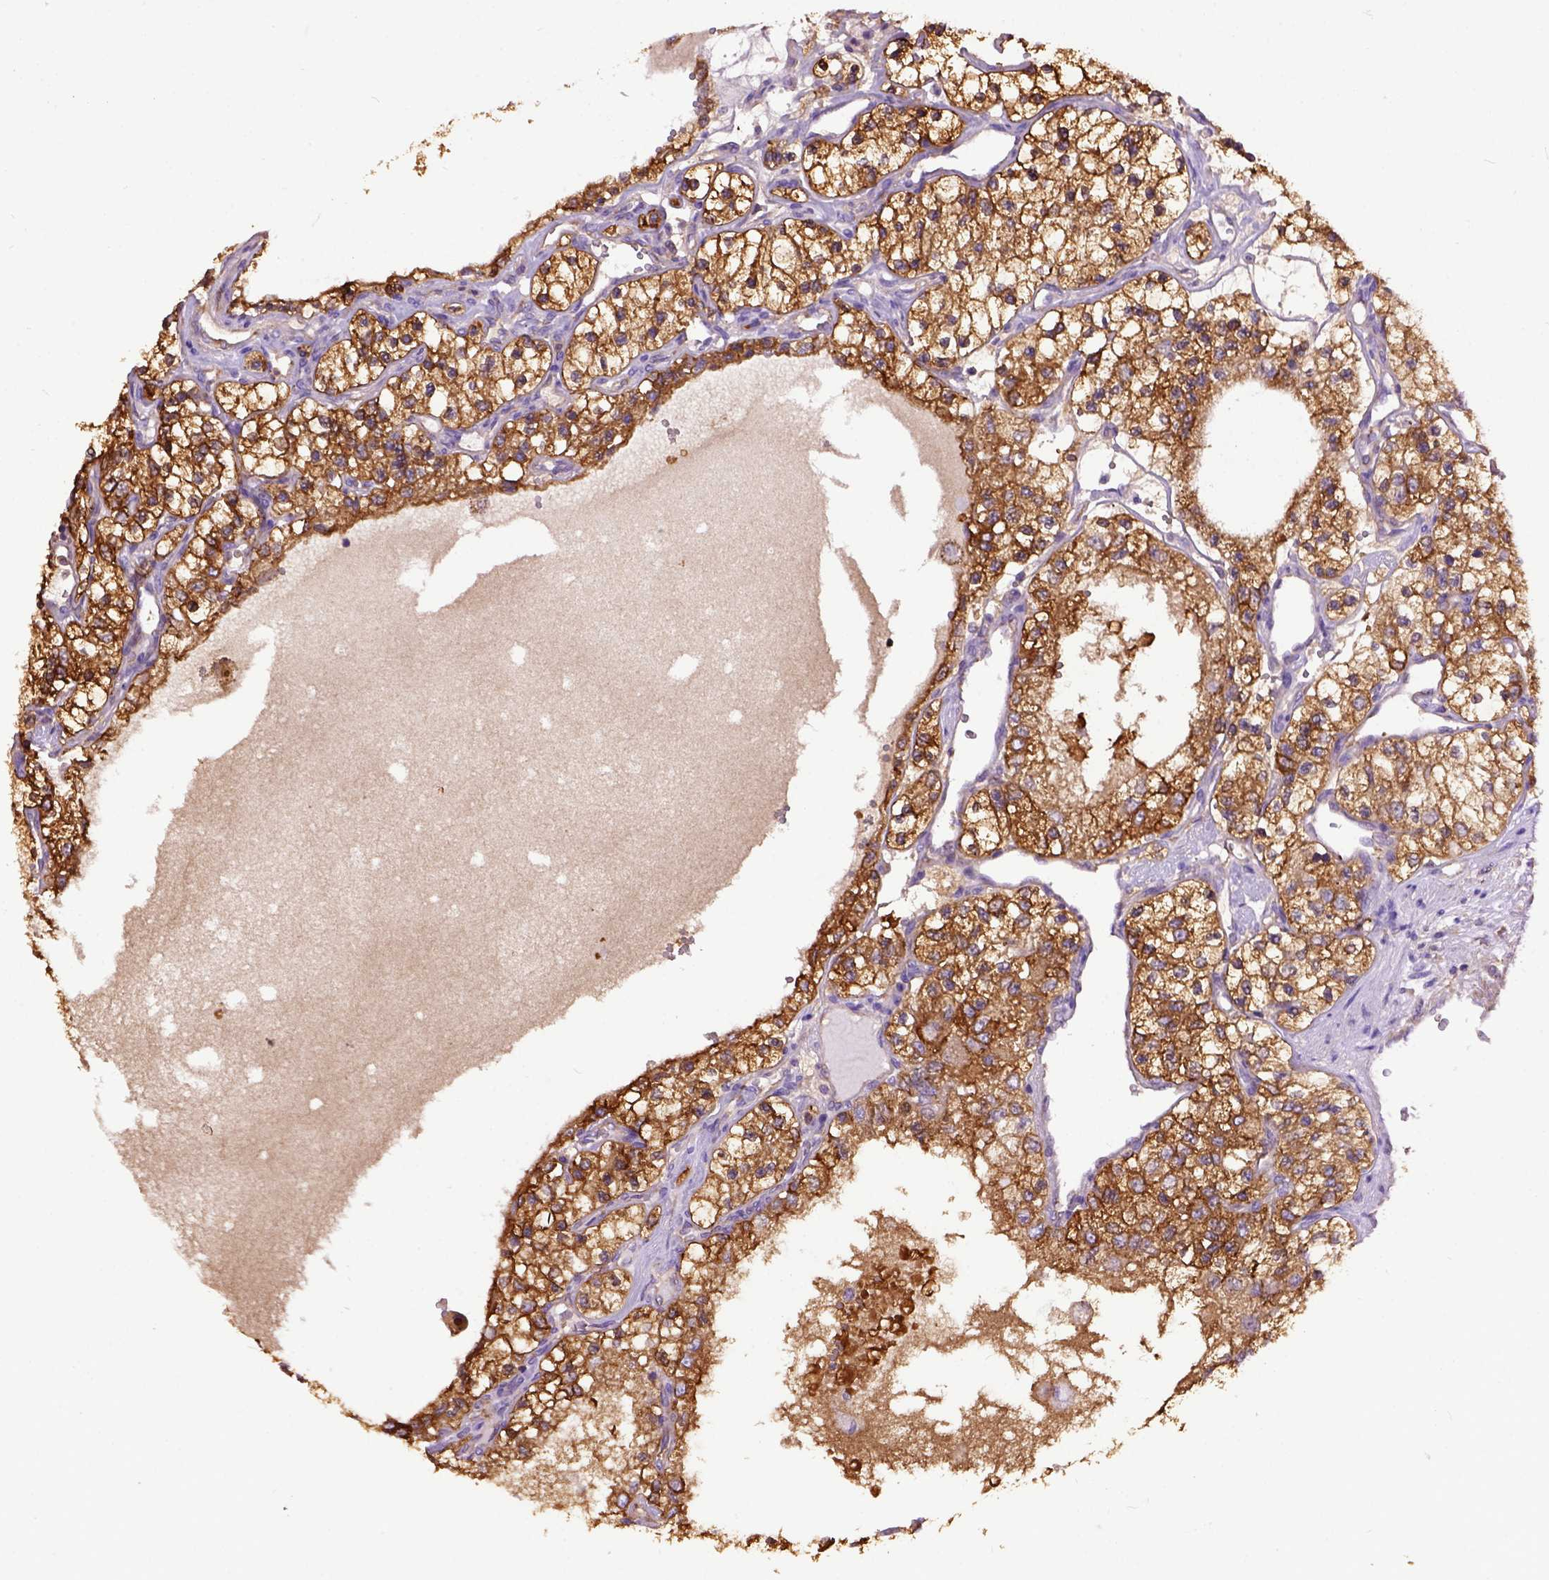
{"staining": {"intensity": "moderate", "quantity": ">75%", "location": "cytoplasmic/membranous"}, "tissue": "renal cancer", "cell_type": "Tumor cells", "image_type": "cancer", "snomed": [{"axis": "morphology", "description": "Adenocarcinoma, NOS"}, {"axis": "topography", "description": "Kidney"}], "caption": "A medium amount of moderate cytoplasmic/membranous expression is identified in approximately >75% of tumor cells in renal adenocarcinoma tissue. Nuclei are stained in blue.", "gene": "MVP", "patient": {"sex": "female", "age": 69}}